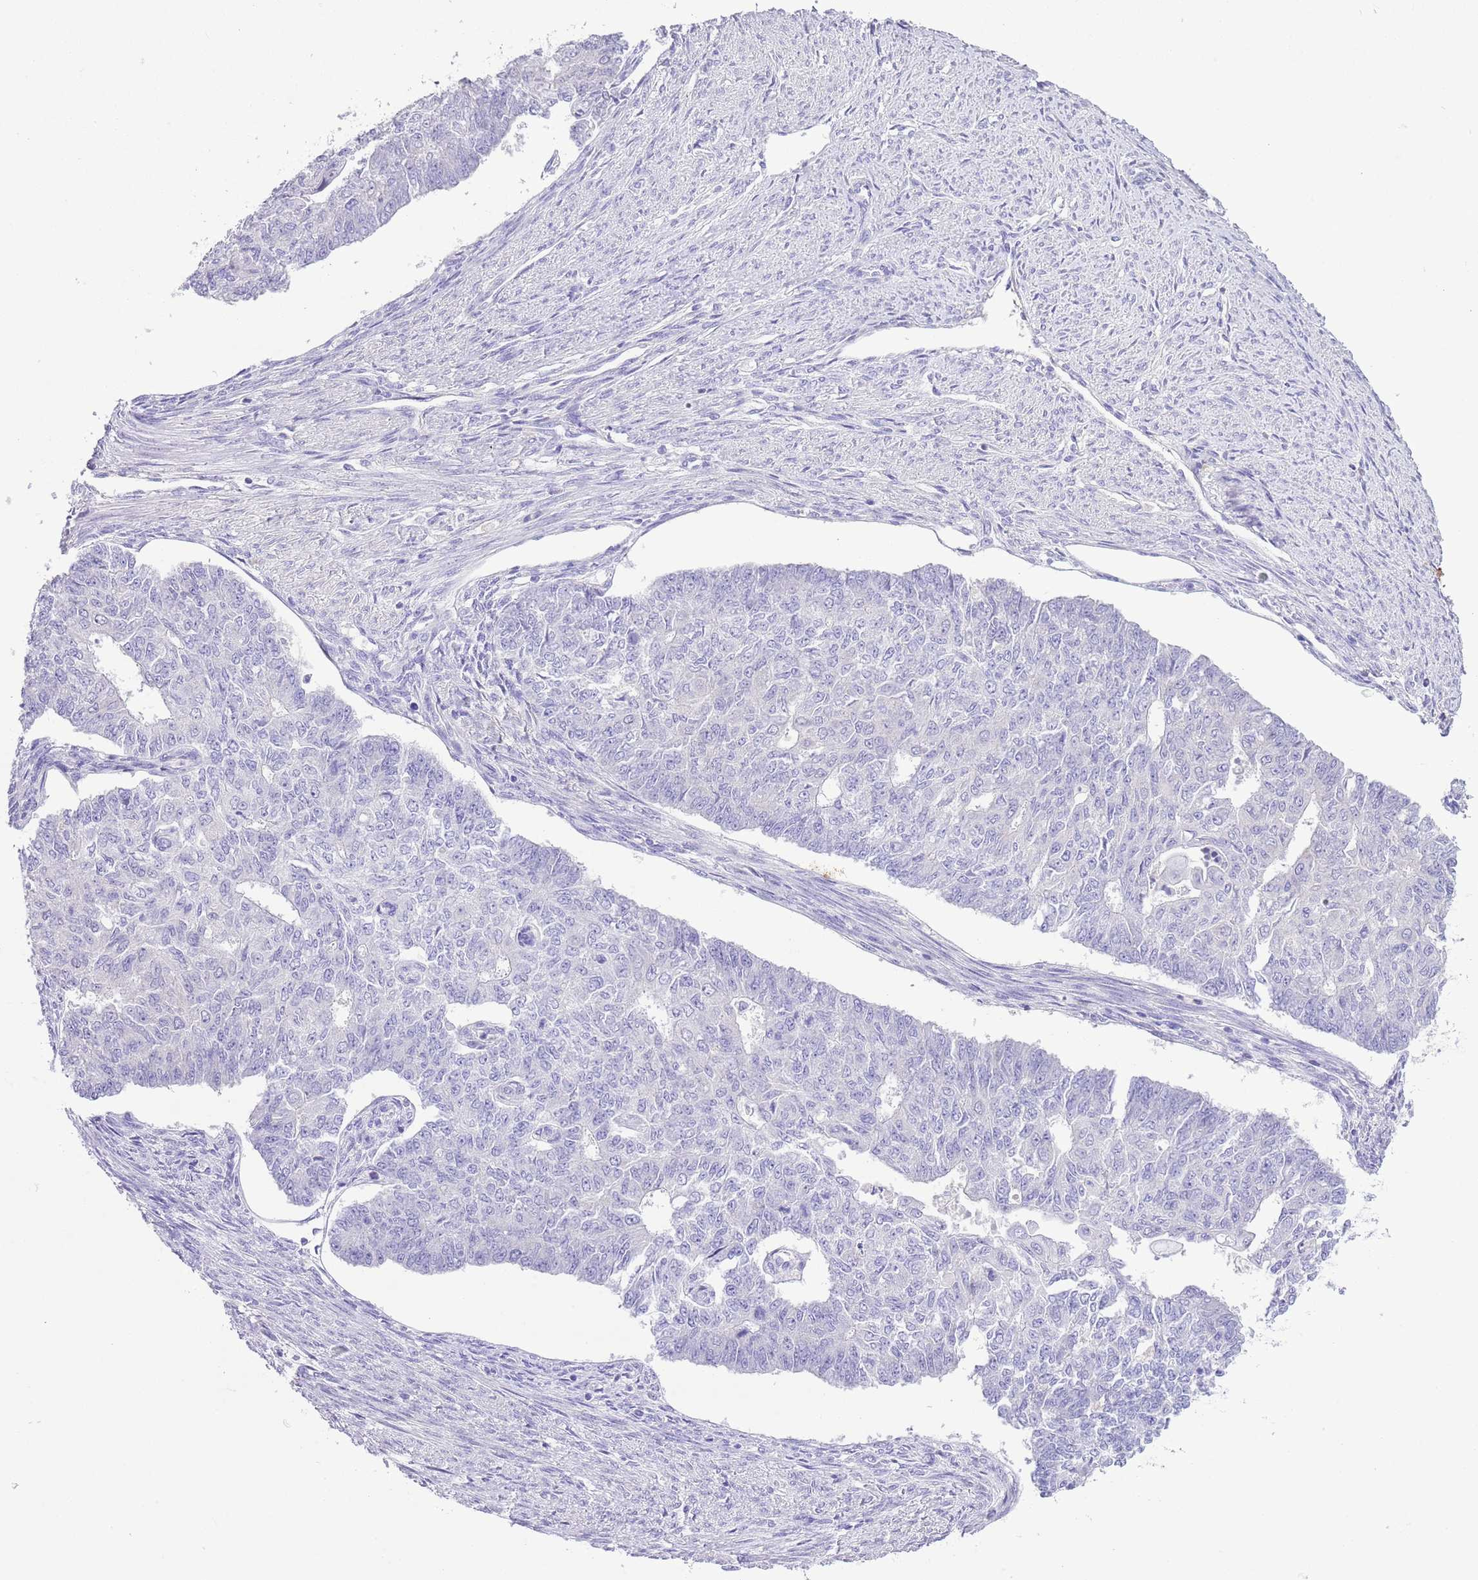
{"staining": {"intensity": "negative", "quantity": "none", "location": "none"}, "tissue": "endometrial cancer", "cell_type": "Tumor cells", "image_type": "cancer", "snomed": [{"axis": "morphology", "description": "Adenocarcinoma, NOS"}, {"axis": "topography", "description": "Endometrium"}], "caption": "High power microscopy histopathology image of an immunohistochemistry histopathology image of endometrial cancer, revealing no significant positivity in tumor cells.", "gene": "CLEC2A", "patient": {"sex": "female", "age": 32}}